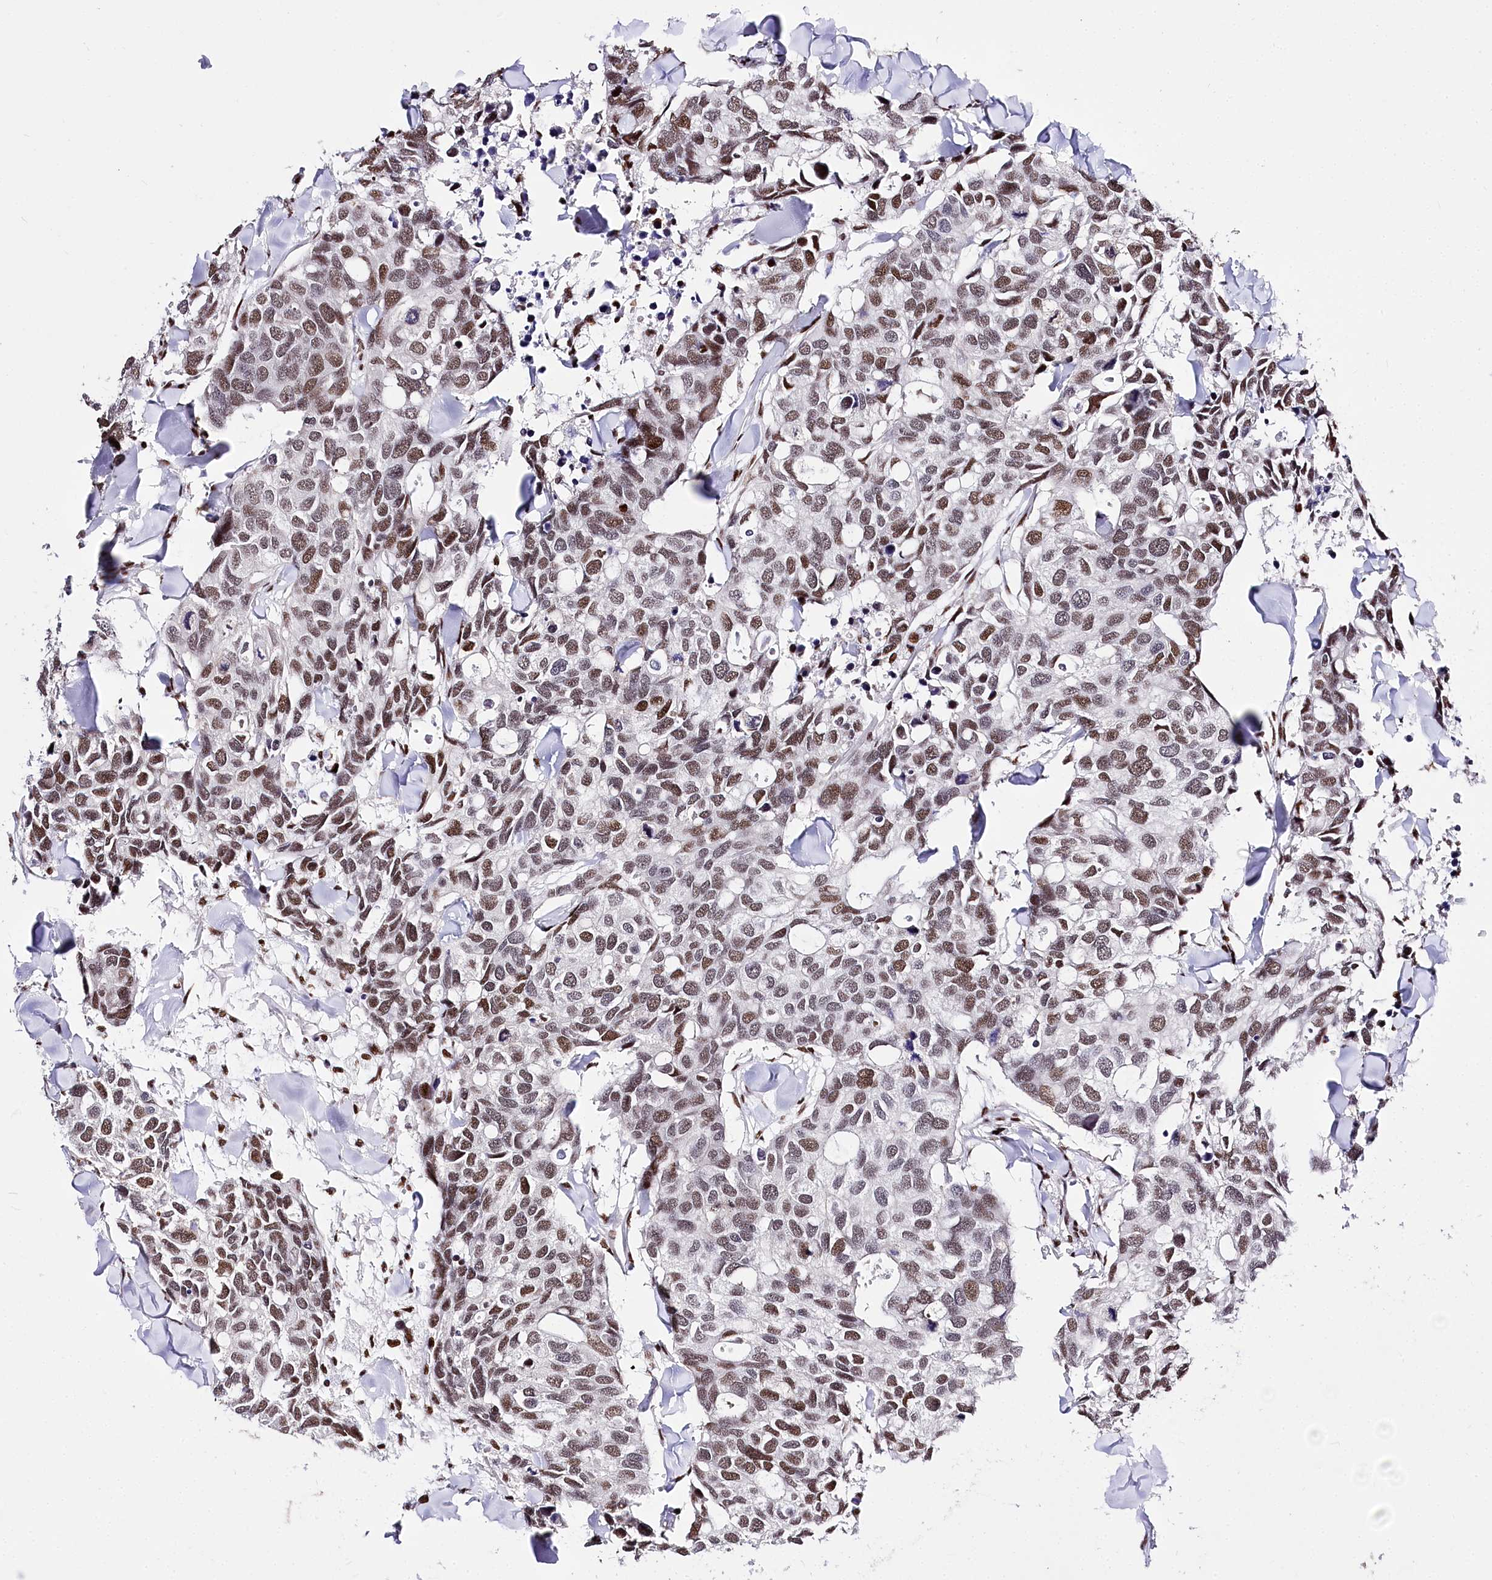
{"staining": {"intensity": "moderate", "quantity": ">75%", "location": "nuclear"}, "tissue": "breast cancer", "cell_type": "Tumor cells", "image_type": "cancer", "snomed": [{"axis": "morphology", "description": "Duct carcinoma"}, {"axis": "topography", "description": "Breast"}], "caption": "The immunohistochemical stain labels moderate nuclear positivity in tumor cells of breast cancer (invasive ductal carcinoma) tissue.", "gene": "POU4F3", "patient": {"sex": "female", "age": 83}}